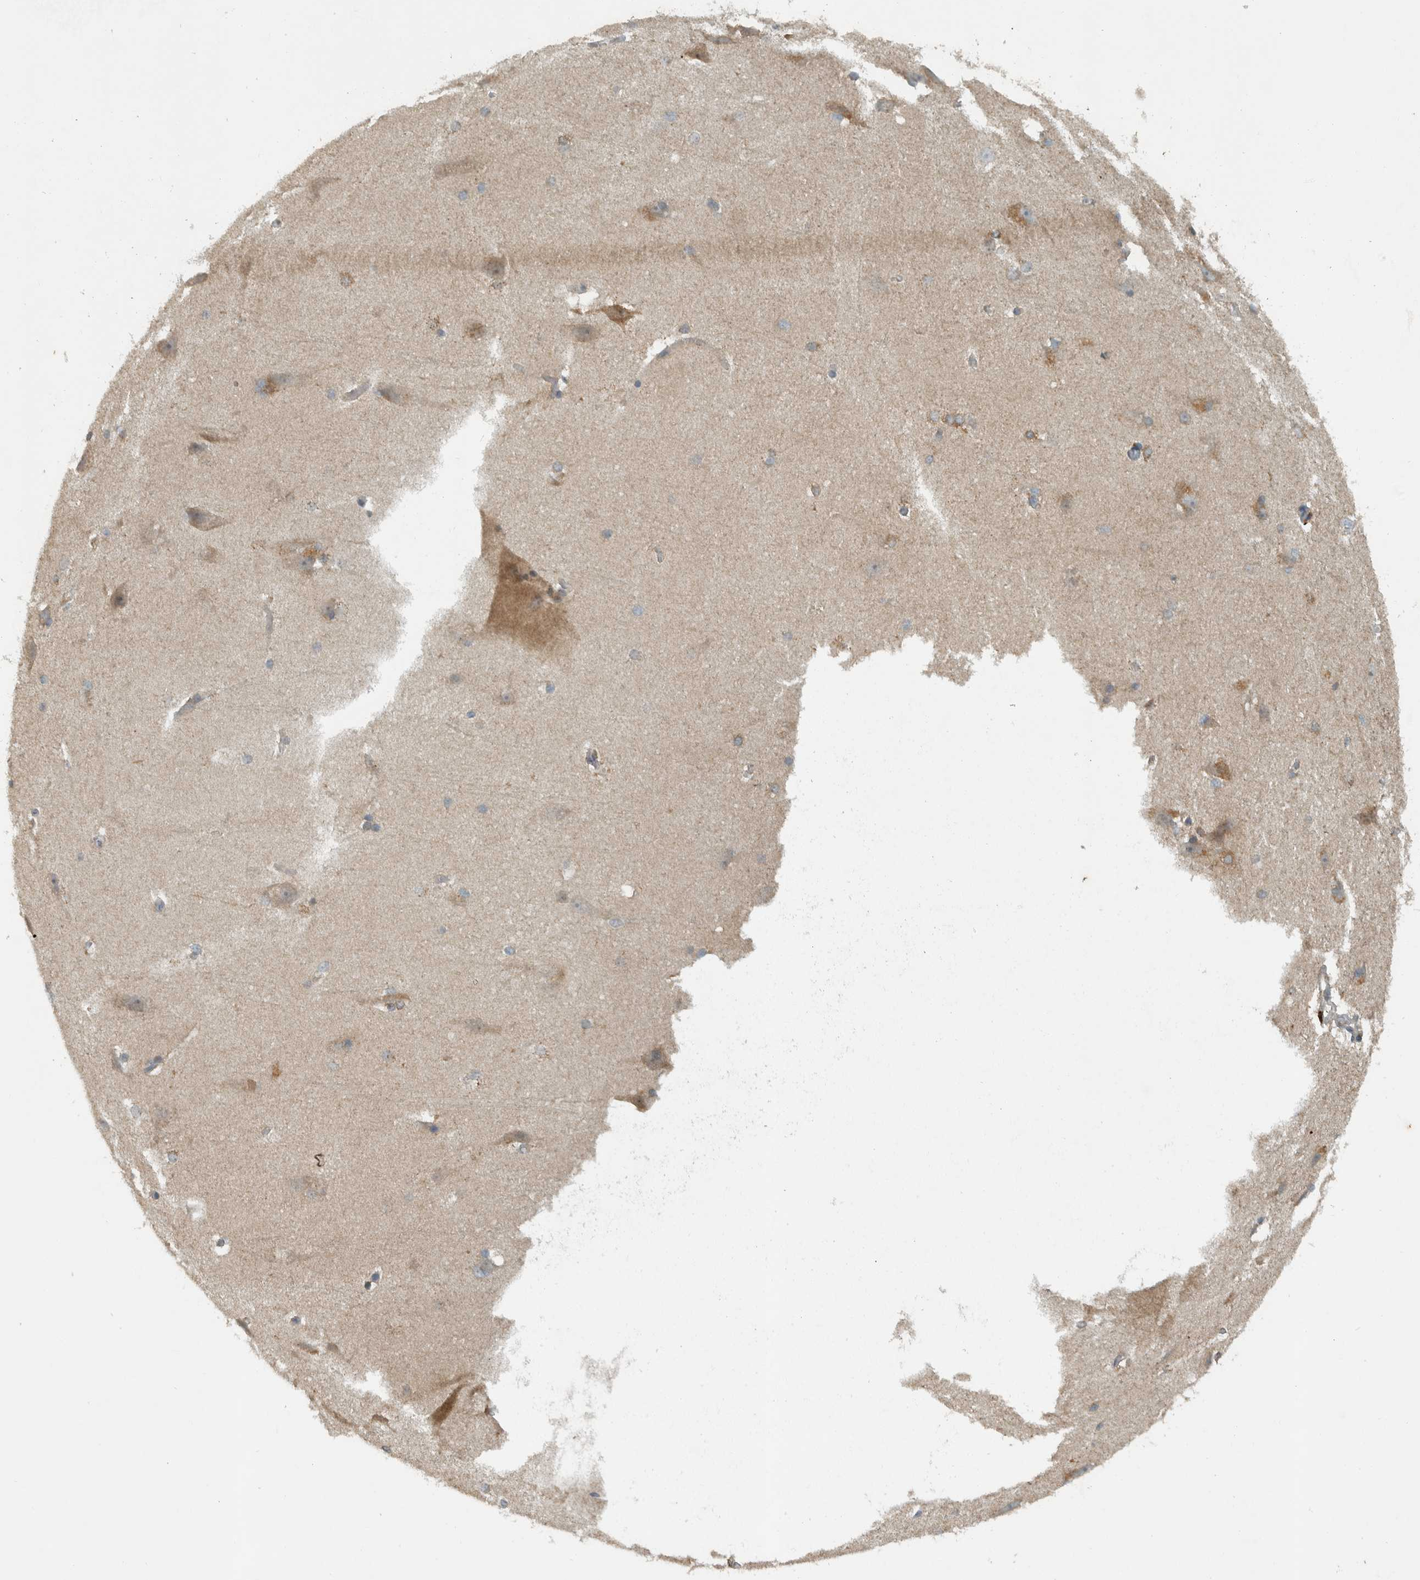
{"staining": {"intensity": "weak", "quantity": ">75%", "location": "cytoplasmic/membranous"}, "tissue": "cerebral cortex", "cell_type": "Endothelial cells", "image_type": "normal", "snomed": [{"axis": "morphology", "description": "Normal tissue, NOS"}, {"axis": "topography", "description": "Cerebral cortex"}, {"axis": "topography", "description": "Hippocampus"}], "caption": "This is an image of immunohistochemistry staining of benign cerebral cortex, which shows weak expression in the cytoplasmic/membranous of endothelial cells.", "gene": "CLCN2", "patient": {"sex": "female", "age": 19}}